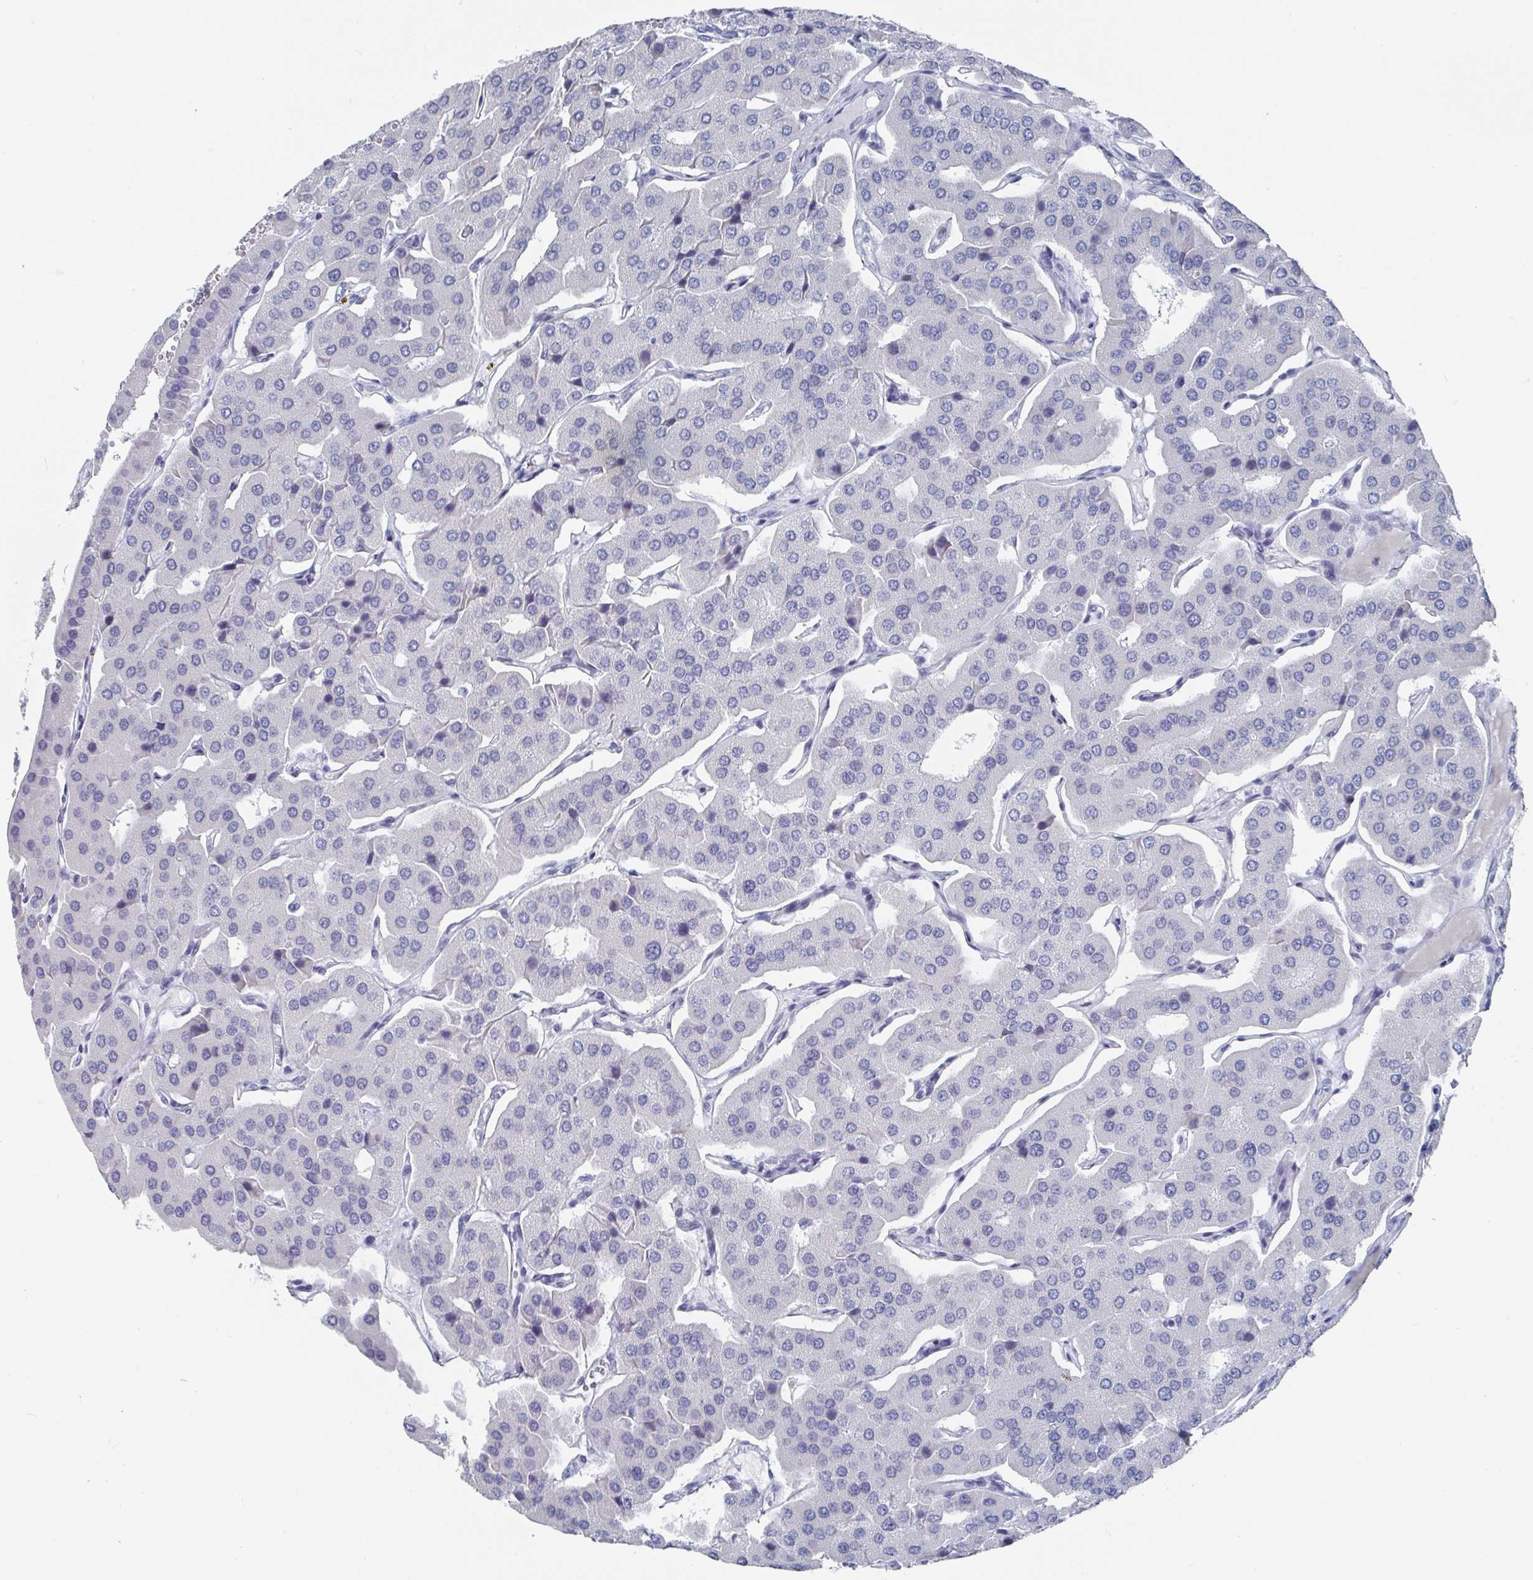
{"staining": {"intensity": "negative", "quantity": "none", "location": "none"}, "tissue": "parathyroid gland", "cell_type": "Glandular cells", "image_type": "normal", "snomed": [{"axis": "morphology", "description": "Normal tissue, NOS"}, {"axis": "morphology", "description": "Adenoma, NOS"}, {"axis": "topography", "description": "Parathyroid gland"}], "caption": "High power microscopy histopathology image of an immunohistochemistry image of unremarkable parathyroid gland, revealing no significant expression in glandular cells.", "gene": "CAMKV", "patient": {"sex": "female", "age": 86}}